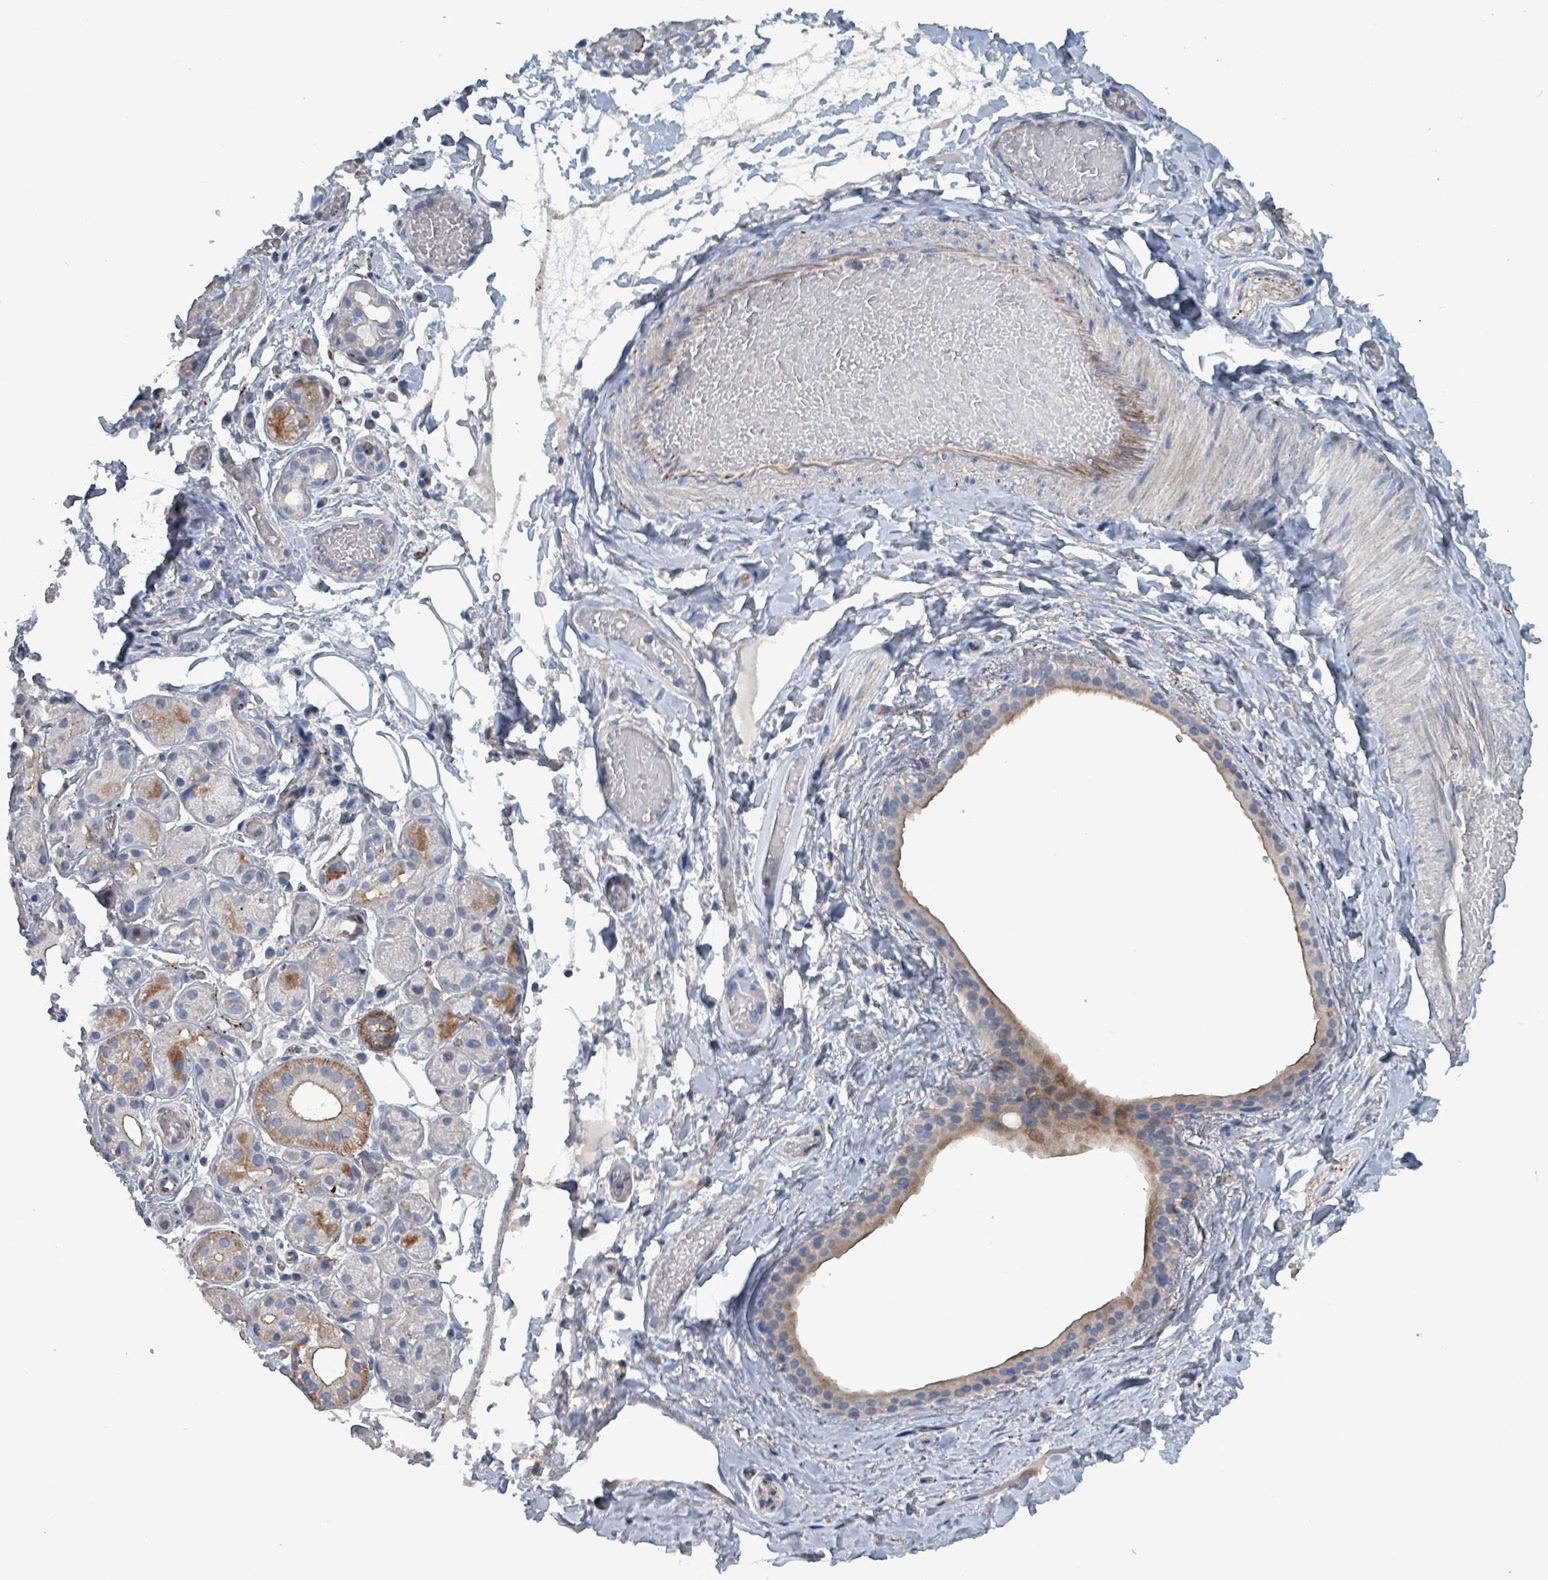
{"staining": {"intensity": "moderate", "quantity": "<25%", "location": "cytoplasmic/membranous"}, "tissue": "salivary gland", "cell_type": "Glandular cells", "image_type": "normal", "snomed": [{"axis": "morphology", "description": "Normal tissue, NOS"}, {"axis": "topography", "description": "Salivary gland"}], "caption": "A photomicrograph of salivary gland stained for a protein shows moderate cytoplasmic/membranous brown staining in glandular cells. (brown staining indicates protein expression, while blue staining denotes nuclei).", "gene": "TAAR5", "patient": {"sex": "male", "age": 82}}